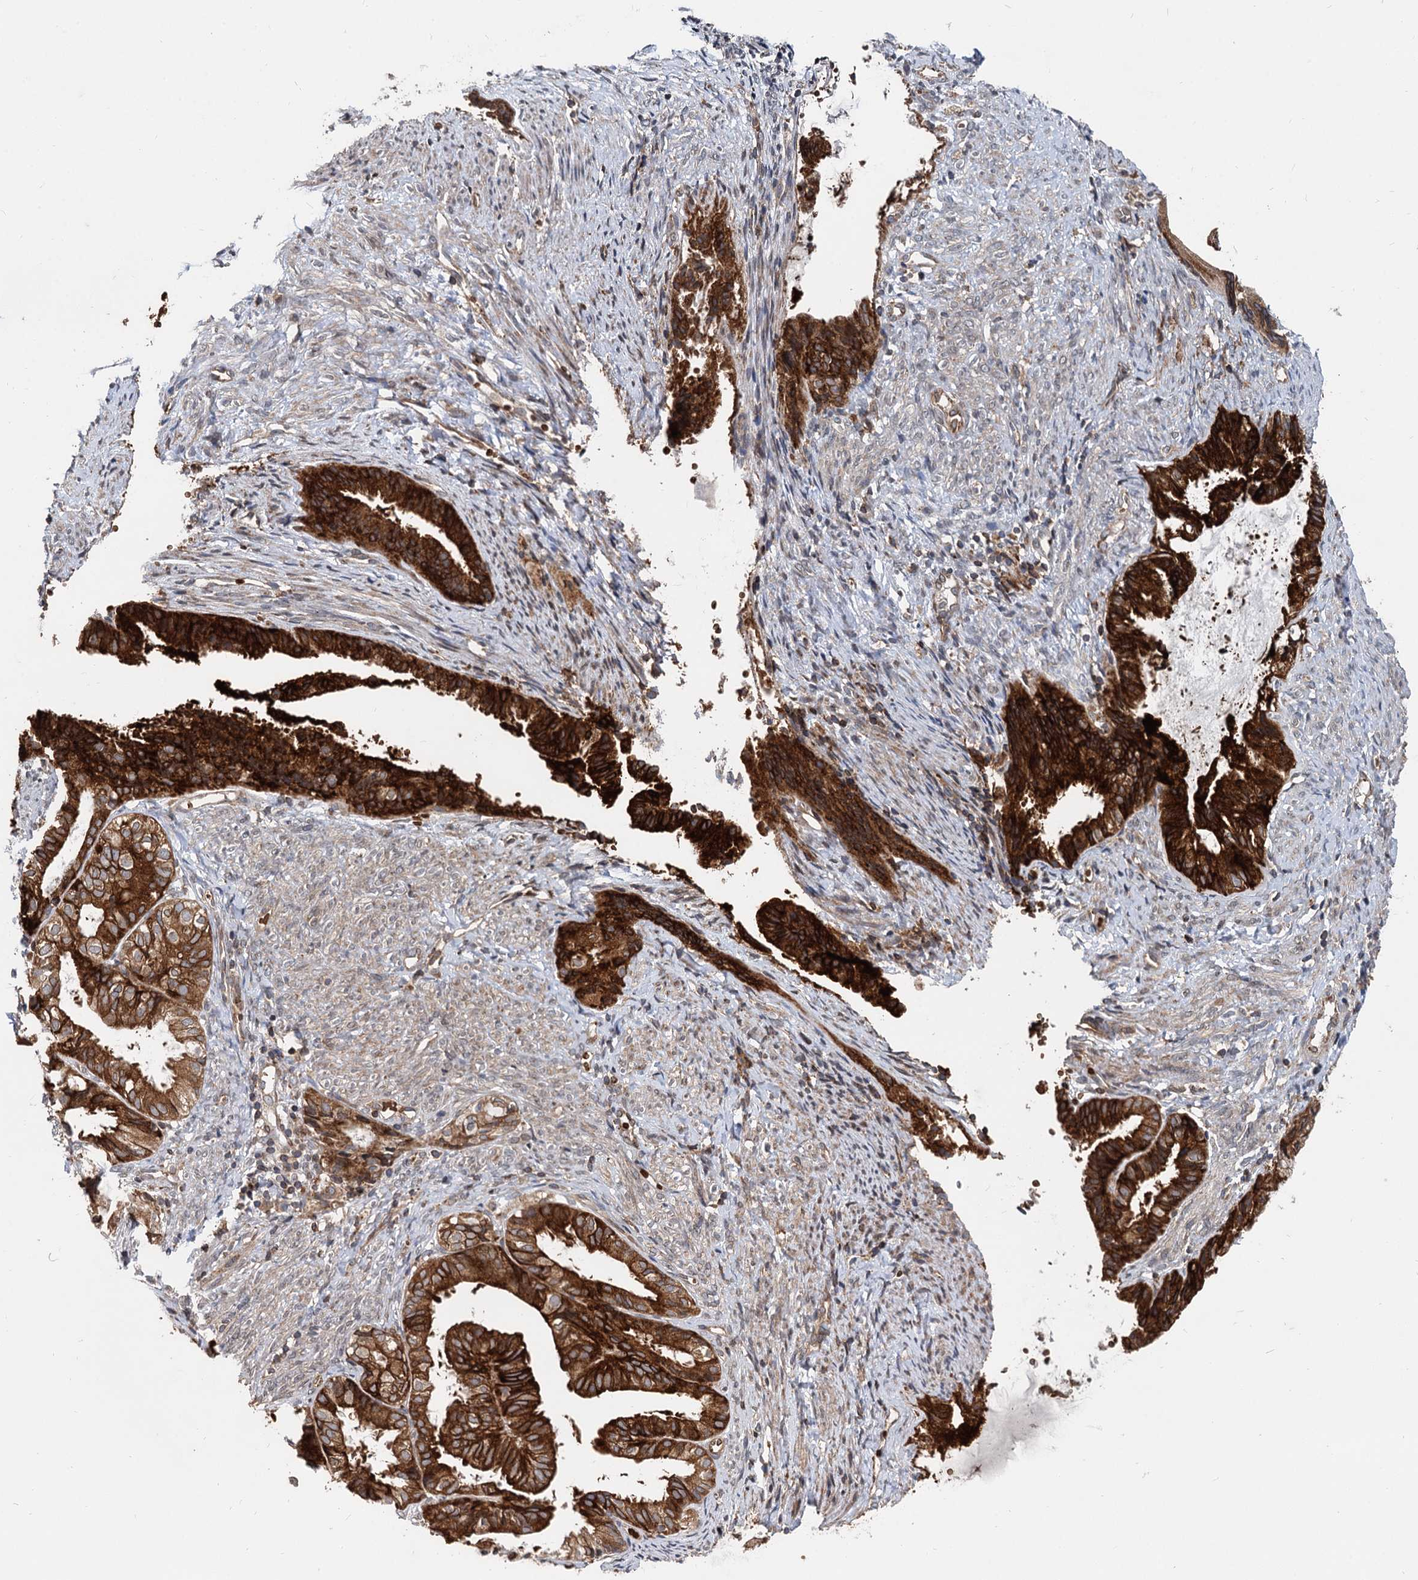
{"staining": {"intensity": "strong", "quantity": "25%-75%", "location": "cytoplasmic/membranous"}, "tissue": "endometrial cancer", "cell_type": "Tumor cells", "image_type": "cancer", "snomed": [{"axis": "morphology", "description": "Adenocarcinoma, NOS"}, {"axis": "topography", "description": "Endometrium"}], "caption": "This micrograph exhibits immunohistochemistry (IHC) staining of human endometrial cancer (adenocarcinoma), with high strong cytoplasmic/membranous staining in approximately 25%-75% of tumor cells.", "gene": "STIM1", "patient": {"sex": "female", "age": 86}}